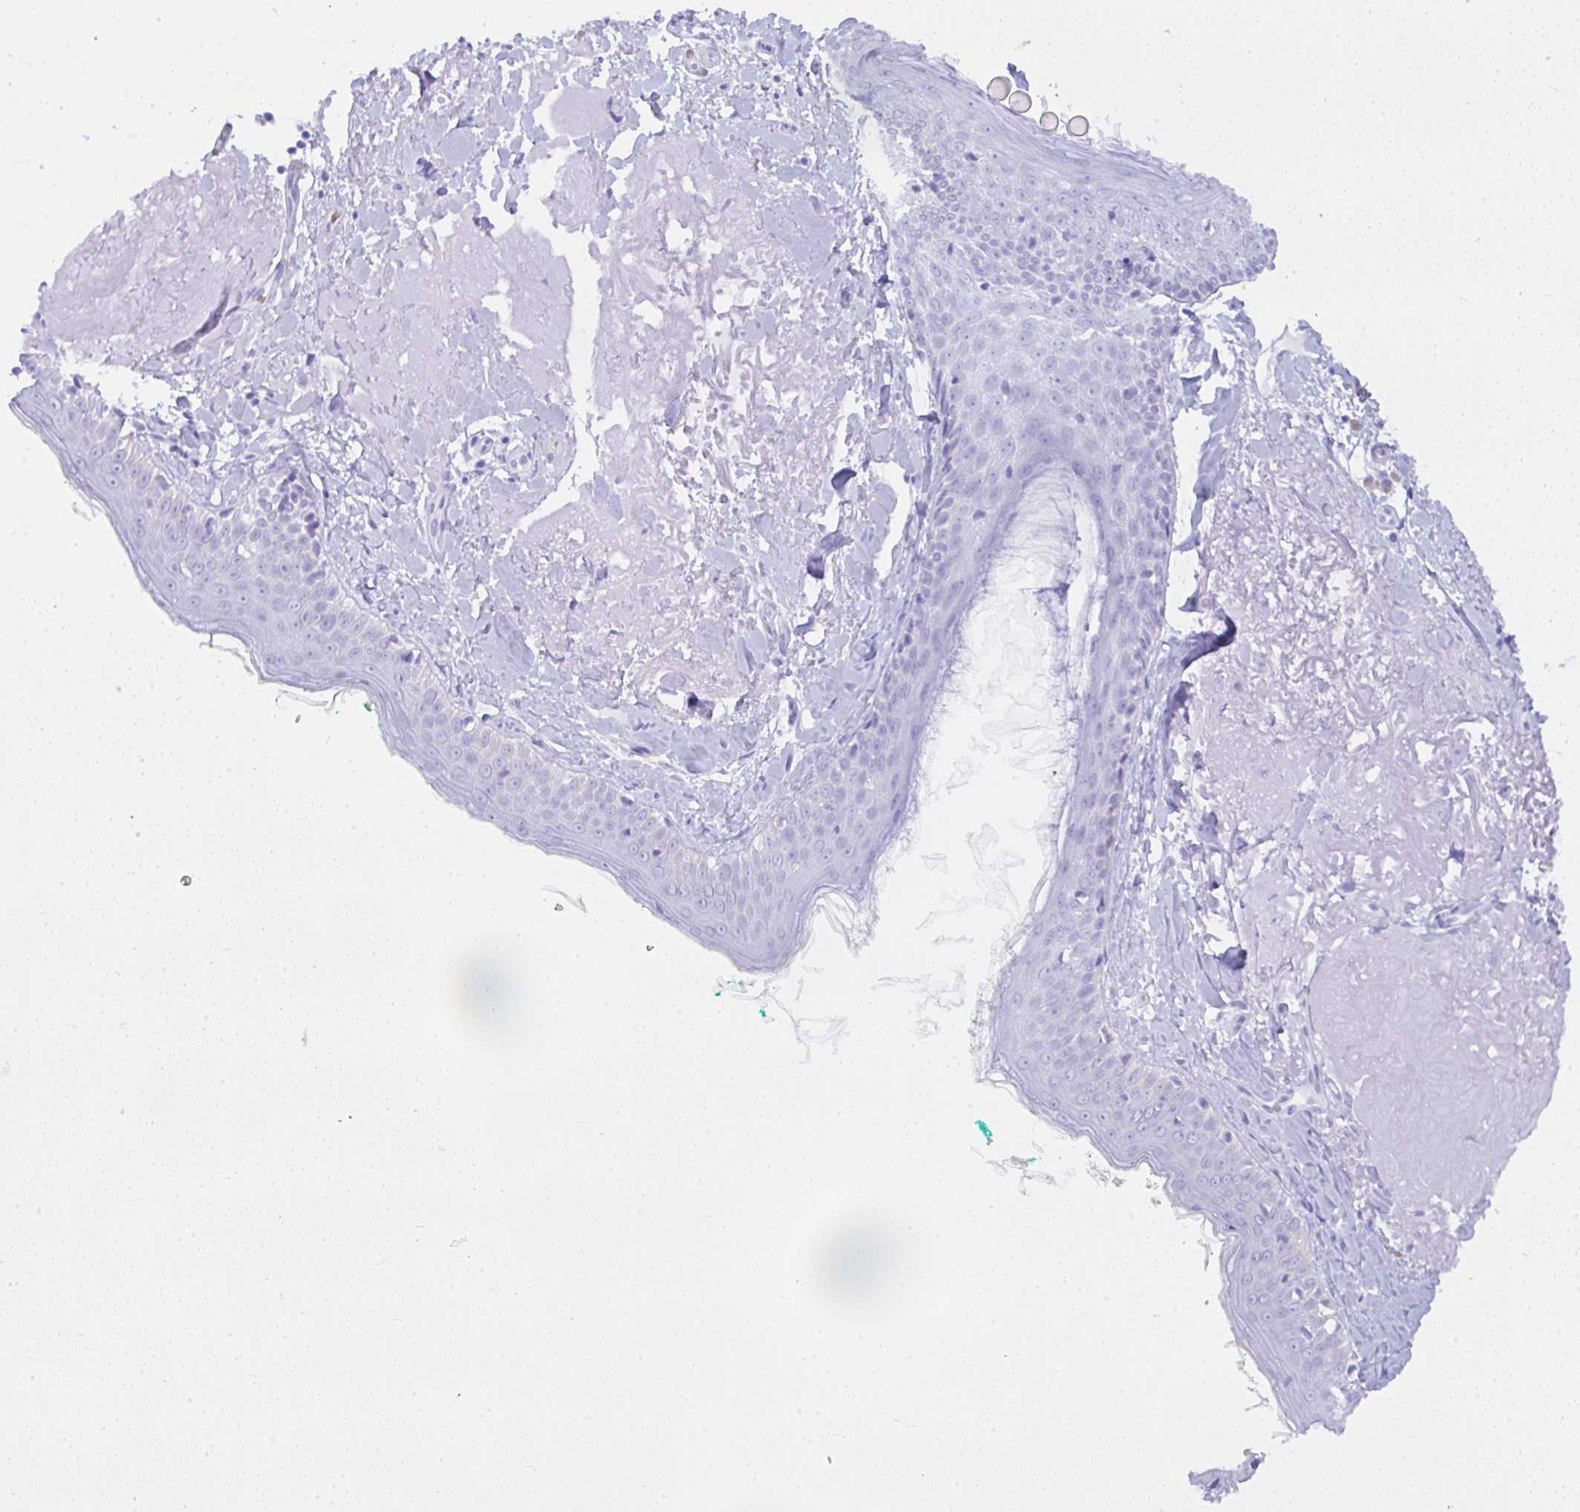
{"staining": {"intensity": "negative", "quantity": "none", "location": "none"}, "tissue": "skin", "cell_type": "Fibroblasts", "image_type": "normal", "snomed": [{"axis": "morphology", "description": "Normal tissue, NOS"}, {"axis": "topography", "description": "Skin"}], "caption": "Immunohistochemistry image of unremarkable skin stained for a protein (brown), which displays no expression in fibroblasts.", "gene": "SEL1L2", "patient": {"sex": "male", "age": 73}}